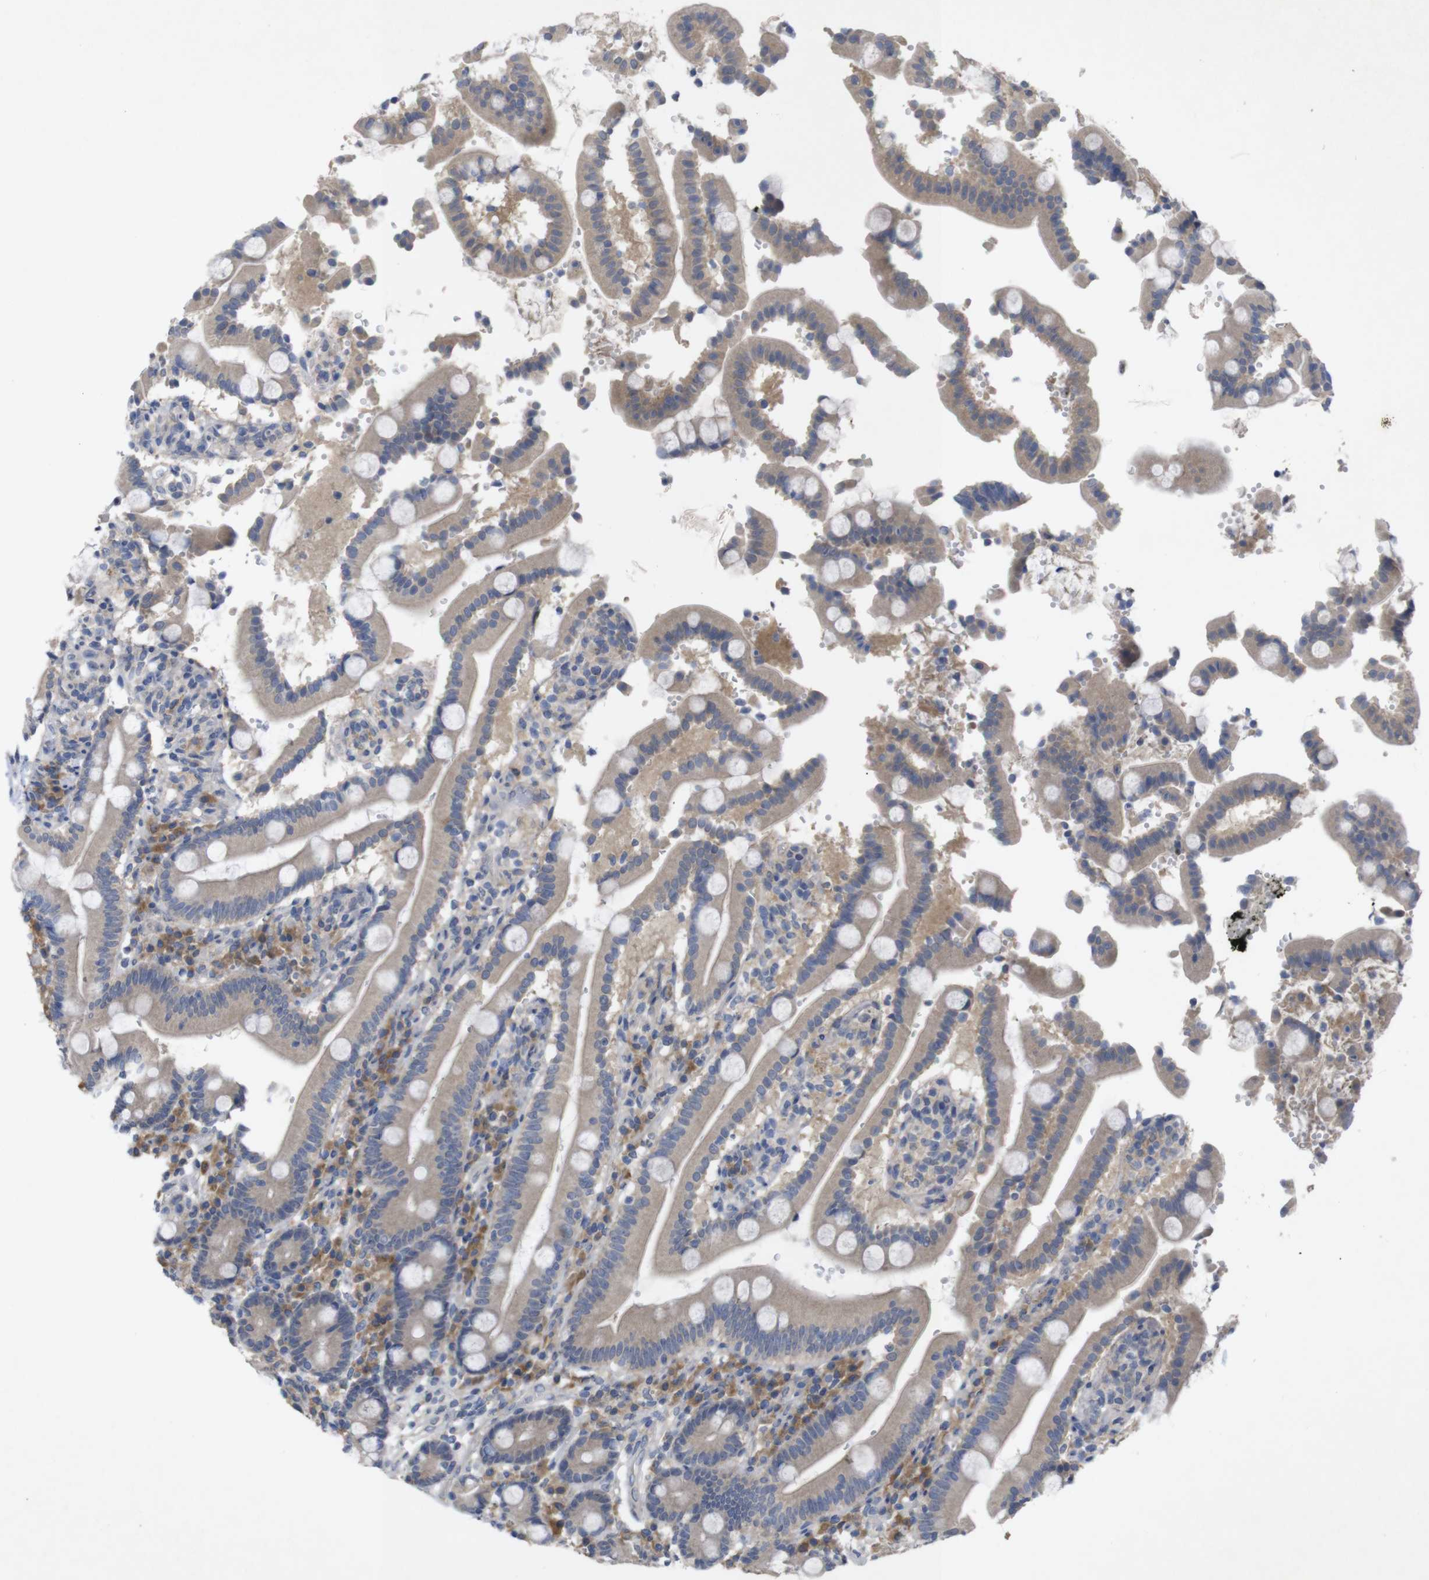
{"staining": {"intensity": "weak", "quantity": "25%-75%", "location": "cytoplasmic/membranous"}, "tissue": "duodenum", "cell_type": "Glandular cells", "image_type": "normal", "snomed": [{"axis": "morphology", "description": "Normal tissue, NOS"}, {"axis": "topography", "description": "Small intestine, NOS"}], "caption": "This is a photomicrograph of immunohistochemistry staining of normal duodenum, which shows weak staining in the cytoplasmic/membranous of glandular cells.", "gene": "BCAR3", "patient": {"sex": "female", "age": 71}}